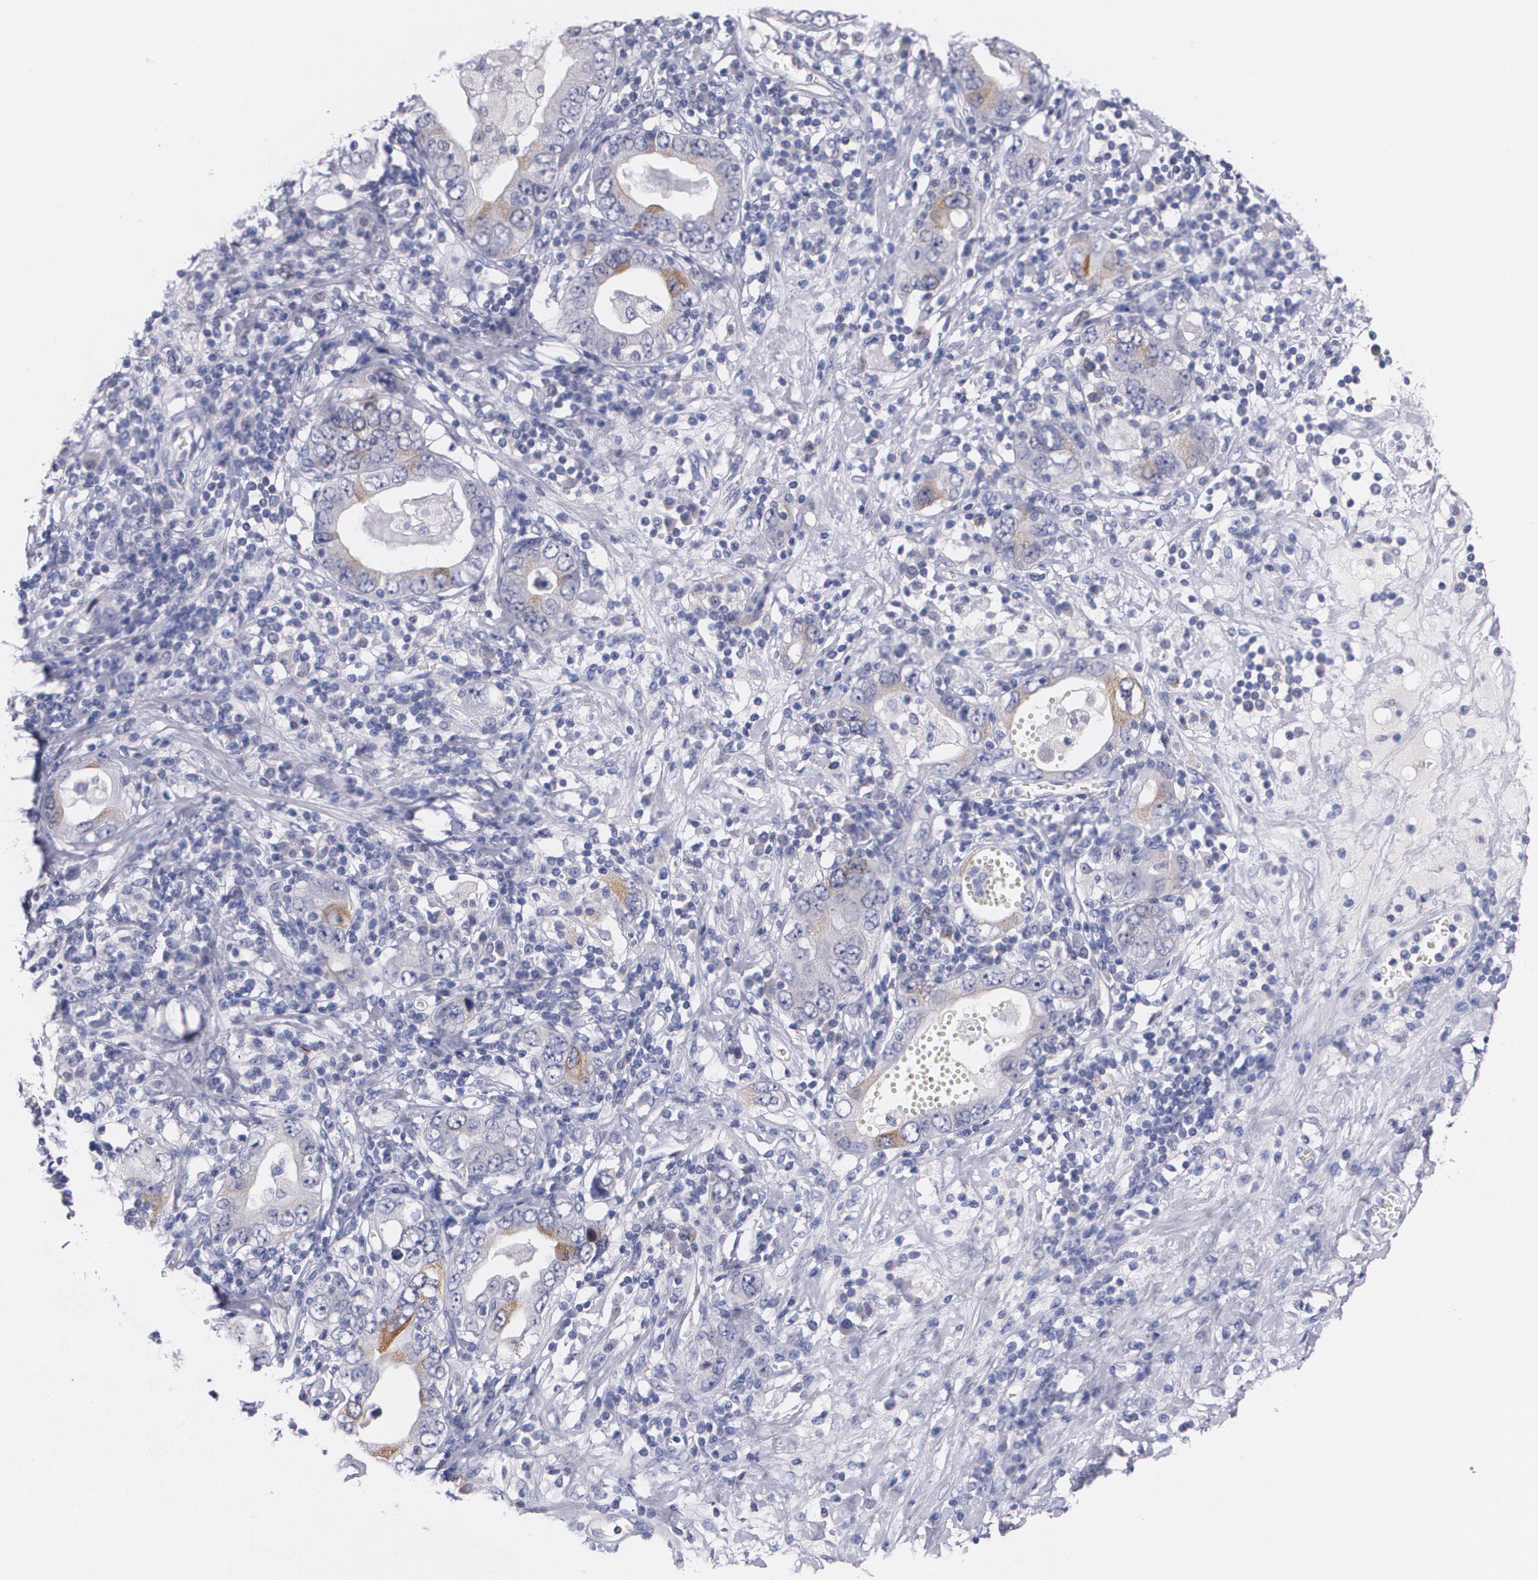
{"staining": {"intensity": "moderate", "quantity": "<25%", "location": "cytoplasmic/membranous"}, "tissue": "stomach cancer", "cell_type": "Tumor cells", "image_type": "cancer", "snomed": [{"axis": "morphology", "description": "Adenocarcinoma, NOS"}, {"axis": "topography", "description": "Stomach, lower"}], "caption": "This image shows IHC staining of stomach adenocarcinoma, with low moderate cytoplasmic/membranous staining in about <25% of tumor cells.", "gene": "HMMR", "patient": {"sex": "female", "age": 93}}